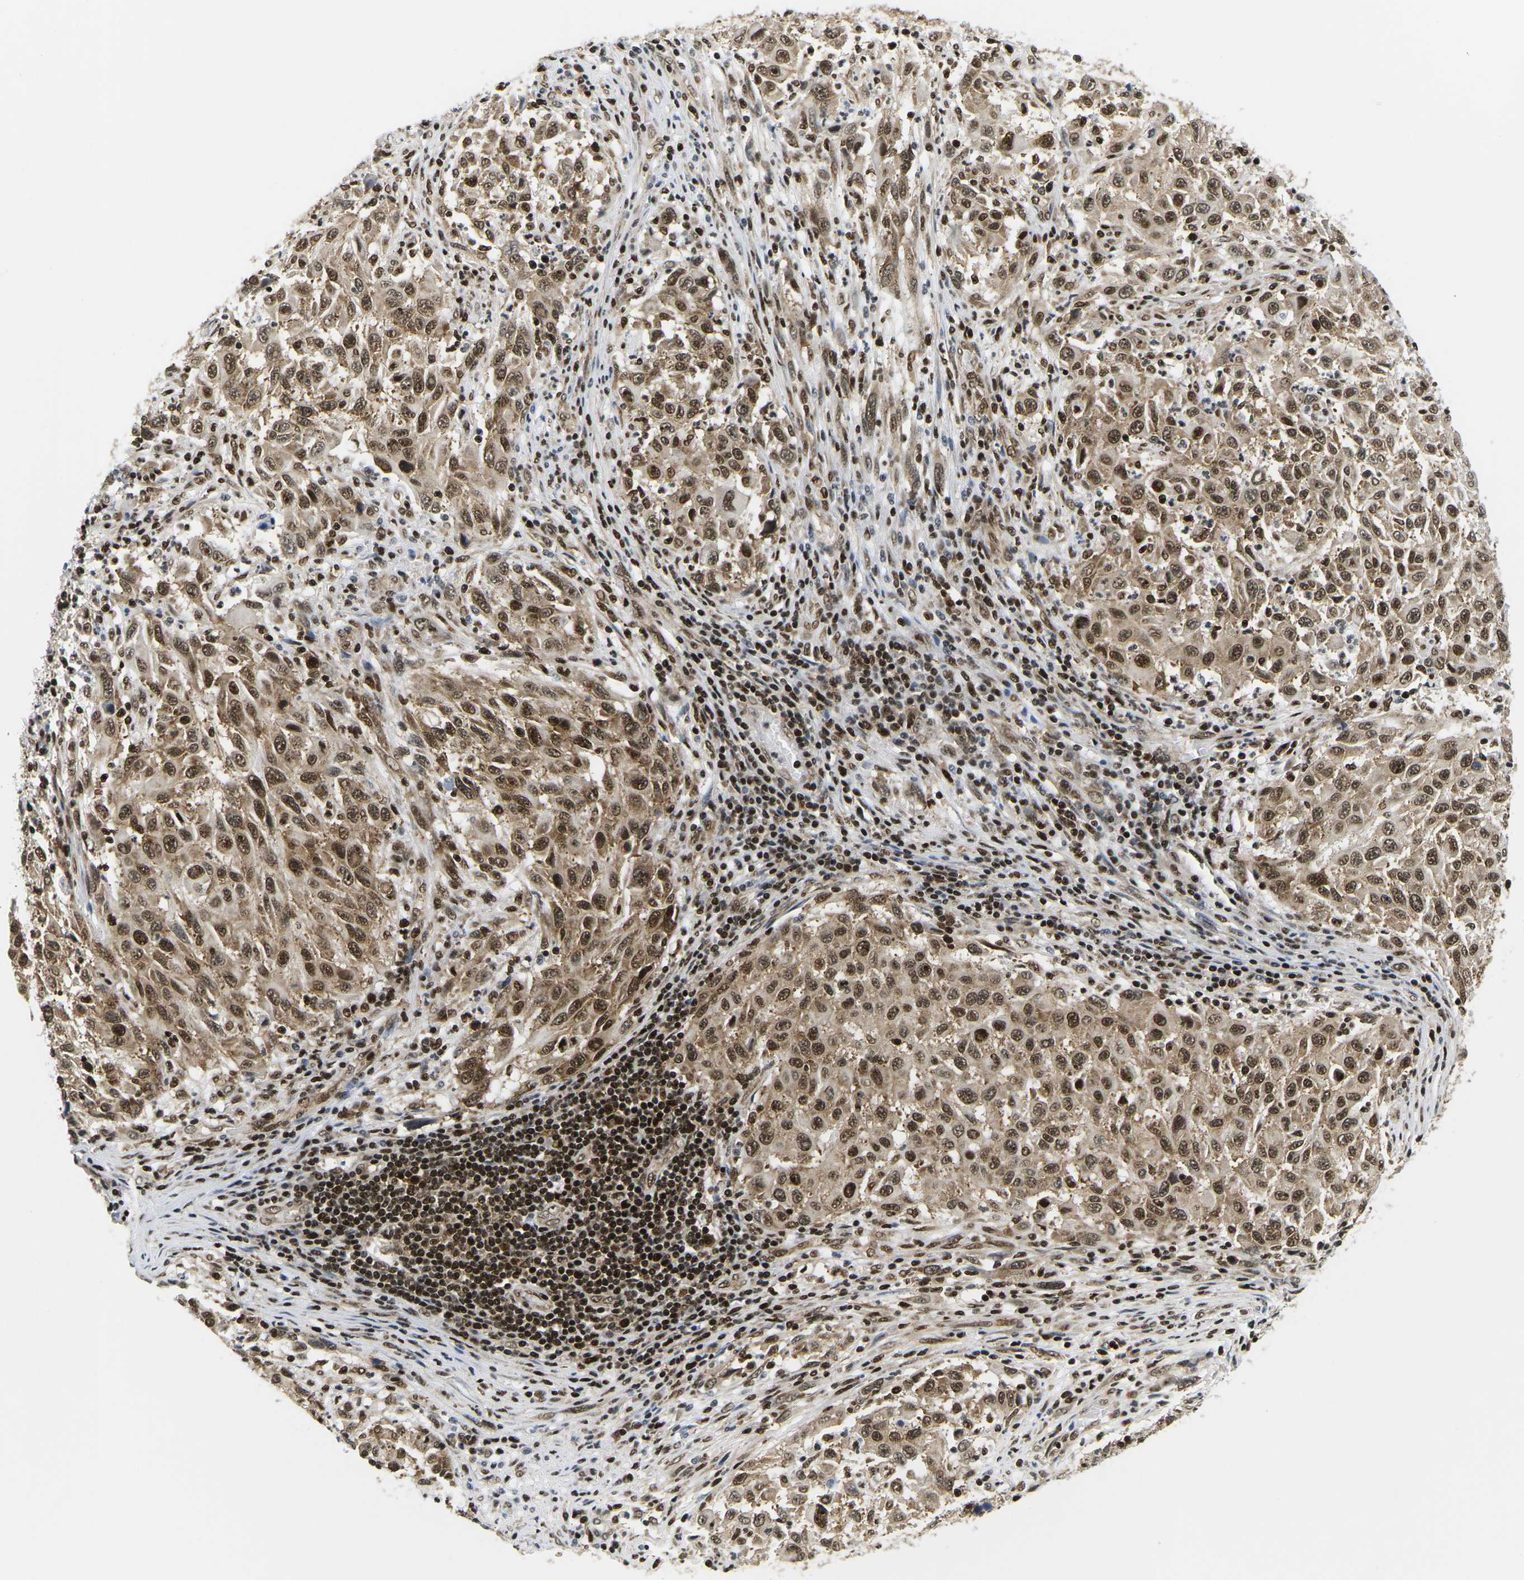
{"staining": {"intensity": "moderate", "quantity": ">75%", "location": "cytoplasmic/membranous,nuclear"}, "tissue": "melanoma", "cell_type": "Tumor cells", "image_type": "cancer", "snomed": [{"axis": "morphology", "description": "Malignant melanoma, Metastatic site"}, {"axis": "topography", "description": "Lymph node"}], "caption": "IHC staining of melanoma, which displays medium levels of moderate cytoplasmic/membranous and nuclear staining in about >75% of tumor cells indicating moderate cytoplasmic/membranous and nuclear protein positivity. The staining was performed using DAB (brown) for protein detection and nuclei were counterstained in hematoxylin (blue).", "gene": "CELF1", "patient": {"sex": "male", "age": 61}}